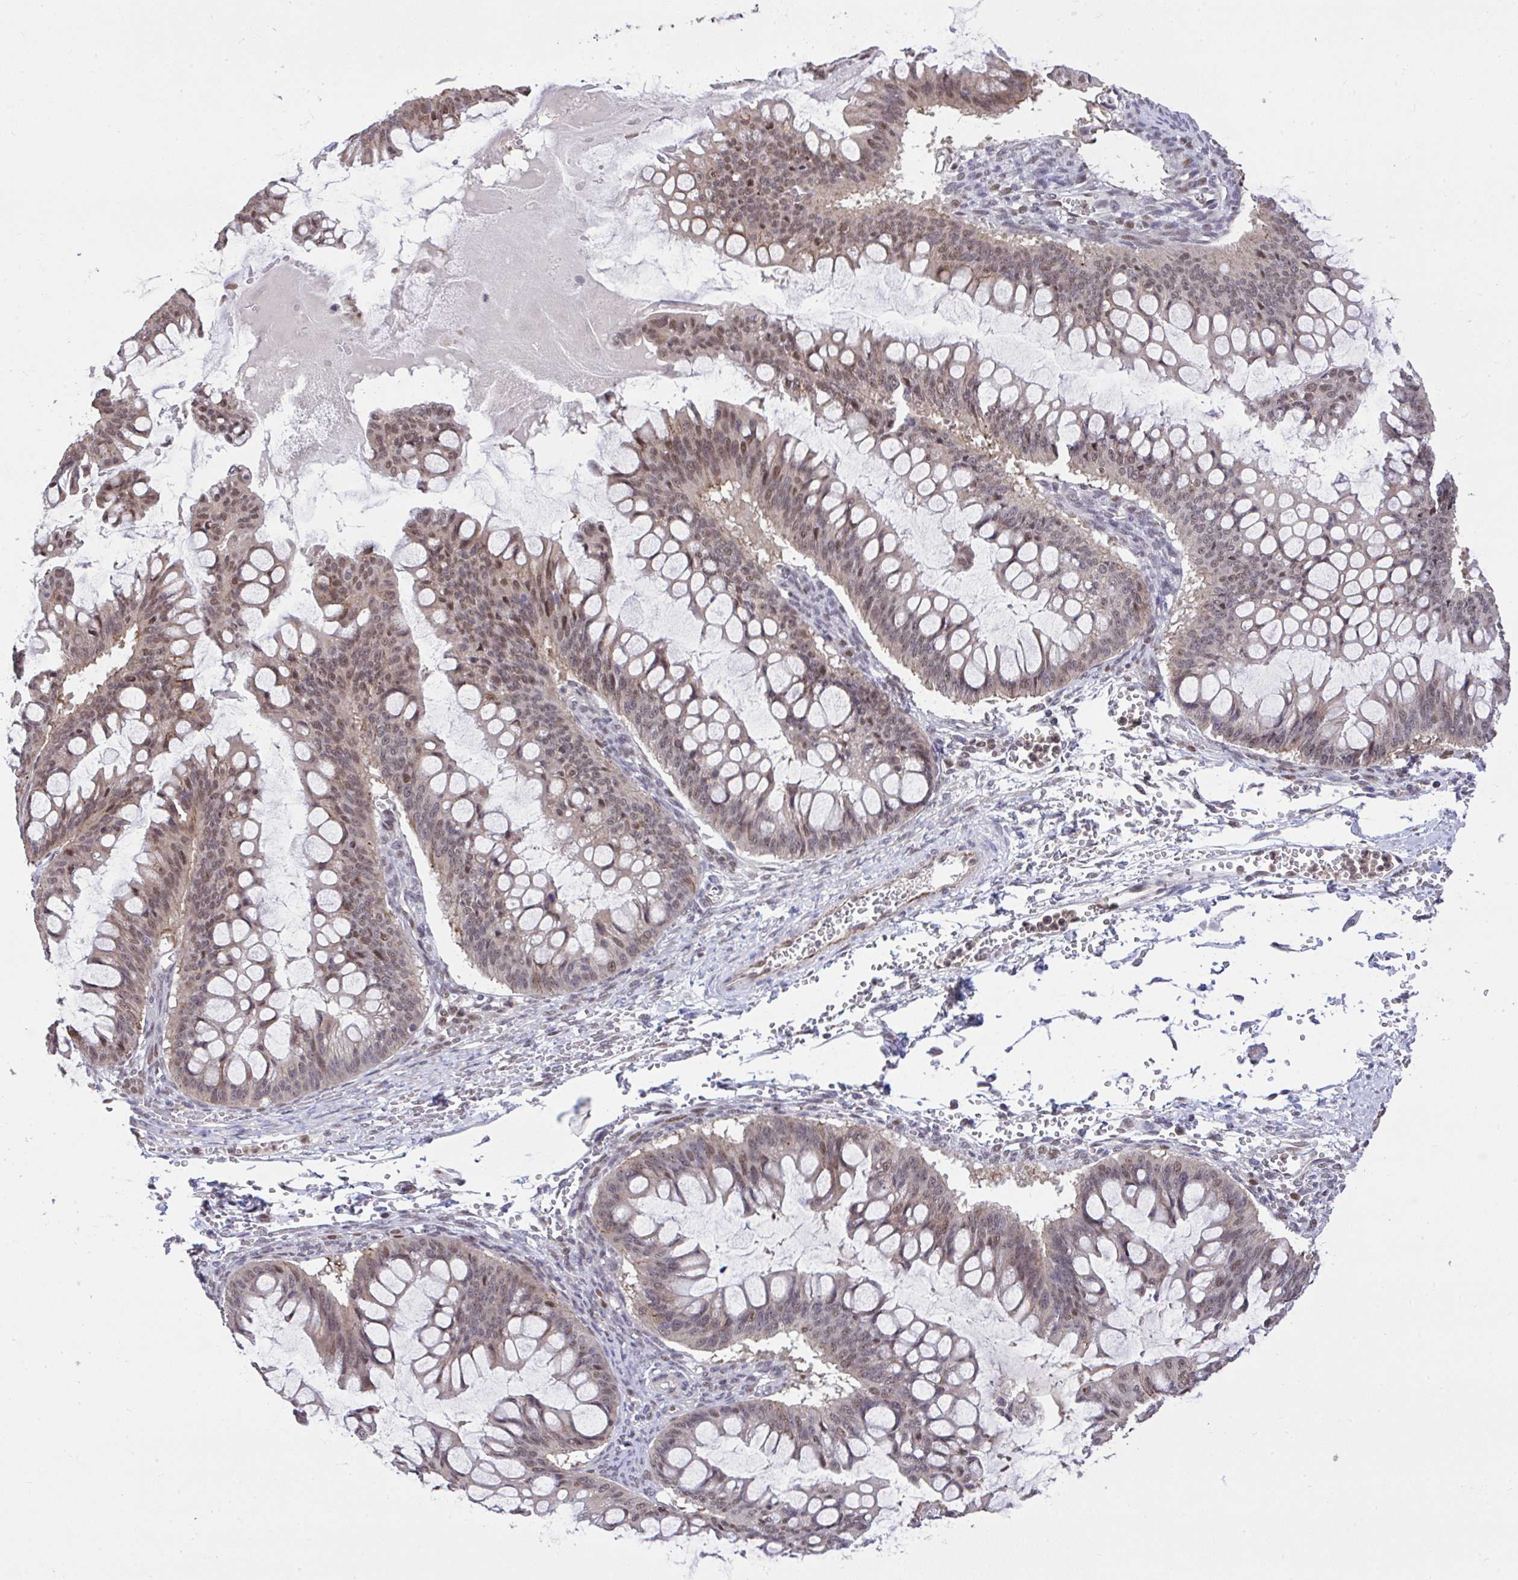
{"staining": {"intensity": "weak", "quantity": "25%-75%", "location": "cytoplasmic/membranous,nuclear"}, "tissue": "ovarian cancer", "cell_type": "Tumor cells", "image_type": "cancer", "snomed": [{"axis": "morphology", "description": "Cystadenocarcinoma, mucinous, NOS"}, {"axis": "topography", "description": "Ovary"}], "caption": "DAB (3,3'-diaminobenzidine) immunohistochemical staining of ovarian cancer reveals weak cytoplasmic/membranous and nuclear protein staining in approximately 25%-75% of tumor cells. (IHC, brightfield microscopy, high magnification).", "gene": "GLIS3", "patient": {"sex": "female", "age": 73}}